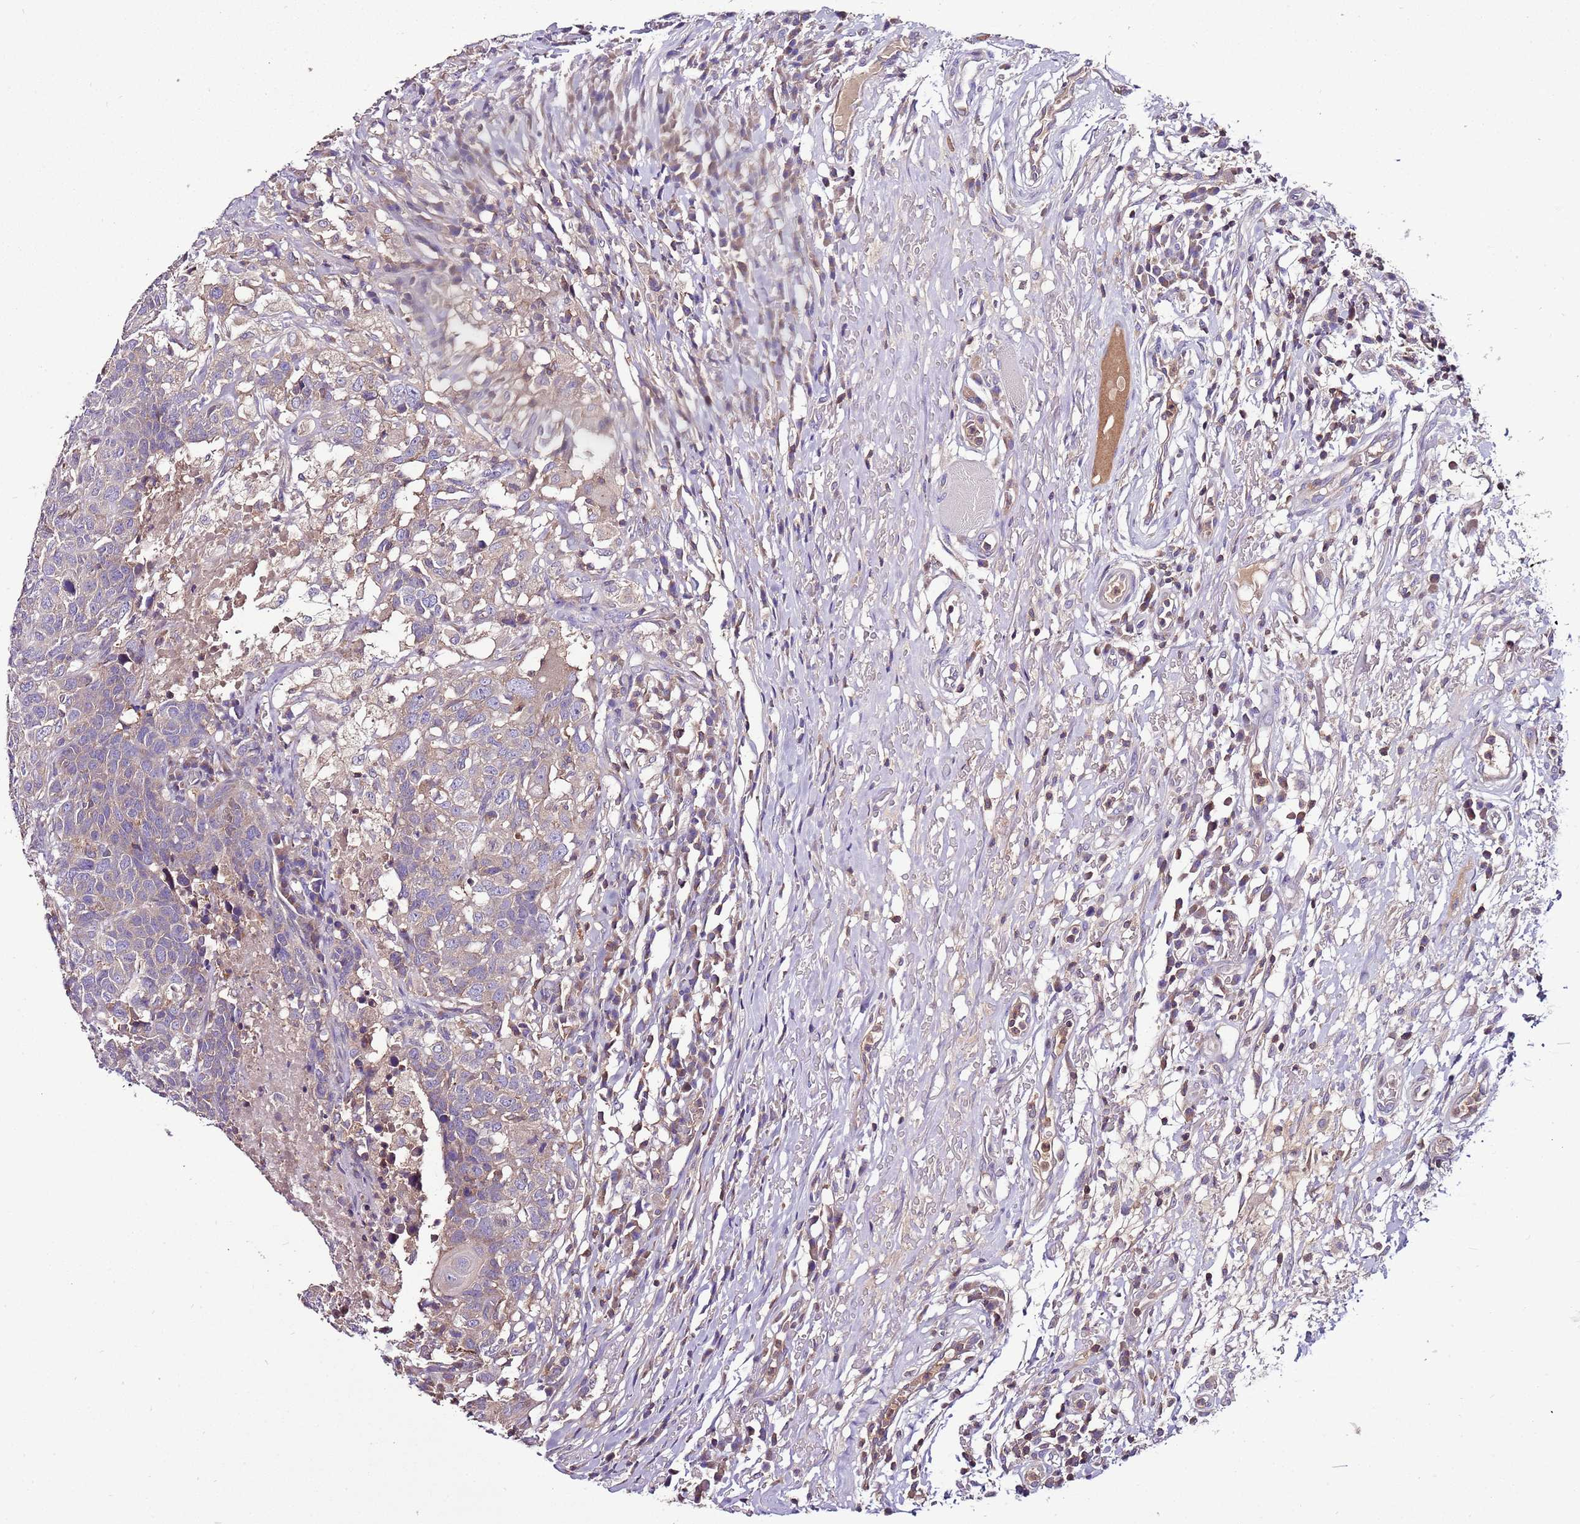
{"staining": {"intensity": "negative", "quantity": "none", "location": "none"}, "tissue": "head and neck cancer", "cell_type": "Tumor cells", "image_type": "cancer", "snomed": [{"axis": "morphology", "description": "Normal tissue, NOS"}, {"axis": "morphology", "description": "Squamous cell carcinoma, NOS"}, {"axis": "topography", "description": "Skeletal muscle"}, {"axis": "topography", "description": "Vascular tissue"}, {"axis": "topography", "description": "Peripheral nerve tissue"}, {"axis": "topography", "description": "Head-Neck"}], "caption": "The immunohistochemistry image has no significant expression in tumor cells of head and neck cancer (squamous cell carcinoma) tissue.", "gene": "IGIP", "patient": {"sex": "male", "age": 66}}